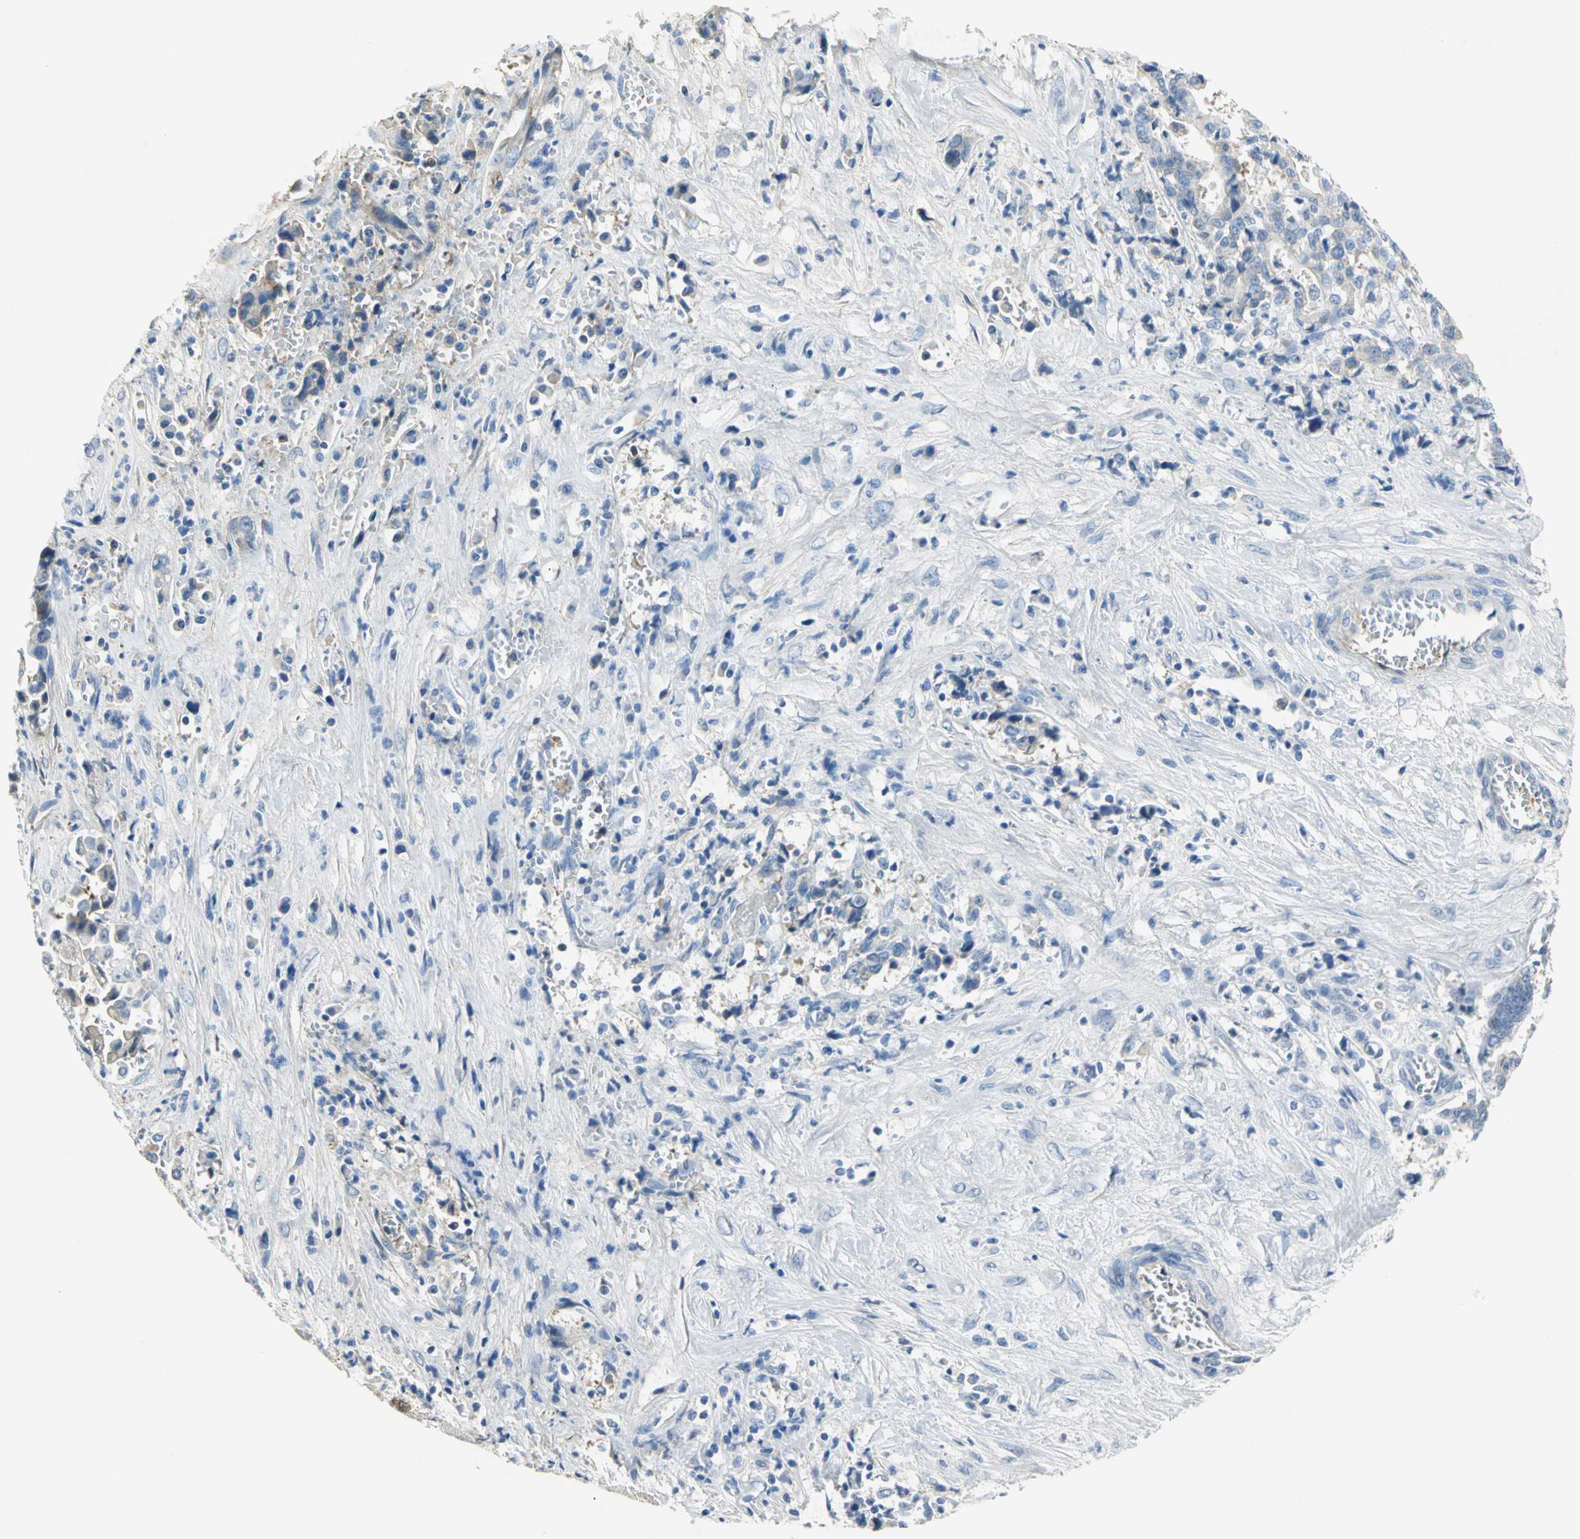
{"staining": {"intensity": "weak", "quantity": "25%-75%", "location": "cytoplasmic/membranous"}, "tissue": "liver cancer", "cell_type": "Tumor cells", "image_type": "cancer", "snomed": [{"axis": "morphology", "description": "Cholangiocarcinoma"}, {"axis": "topography", "description": "Liver"}], "caption": "Immunohistochemical staining of human cholangiocarcinoma (liver) displays low levels of weak cytoplasmic/membranous staining in about 25%-75% of tumor cells.", "gene": "GYG2", "patient": {"sex": "male", "age": 57}}